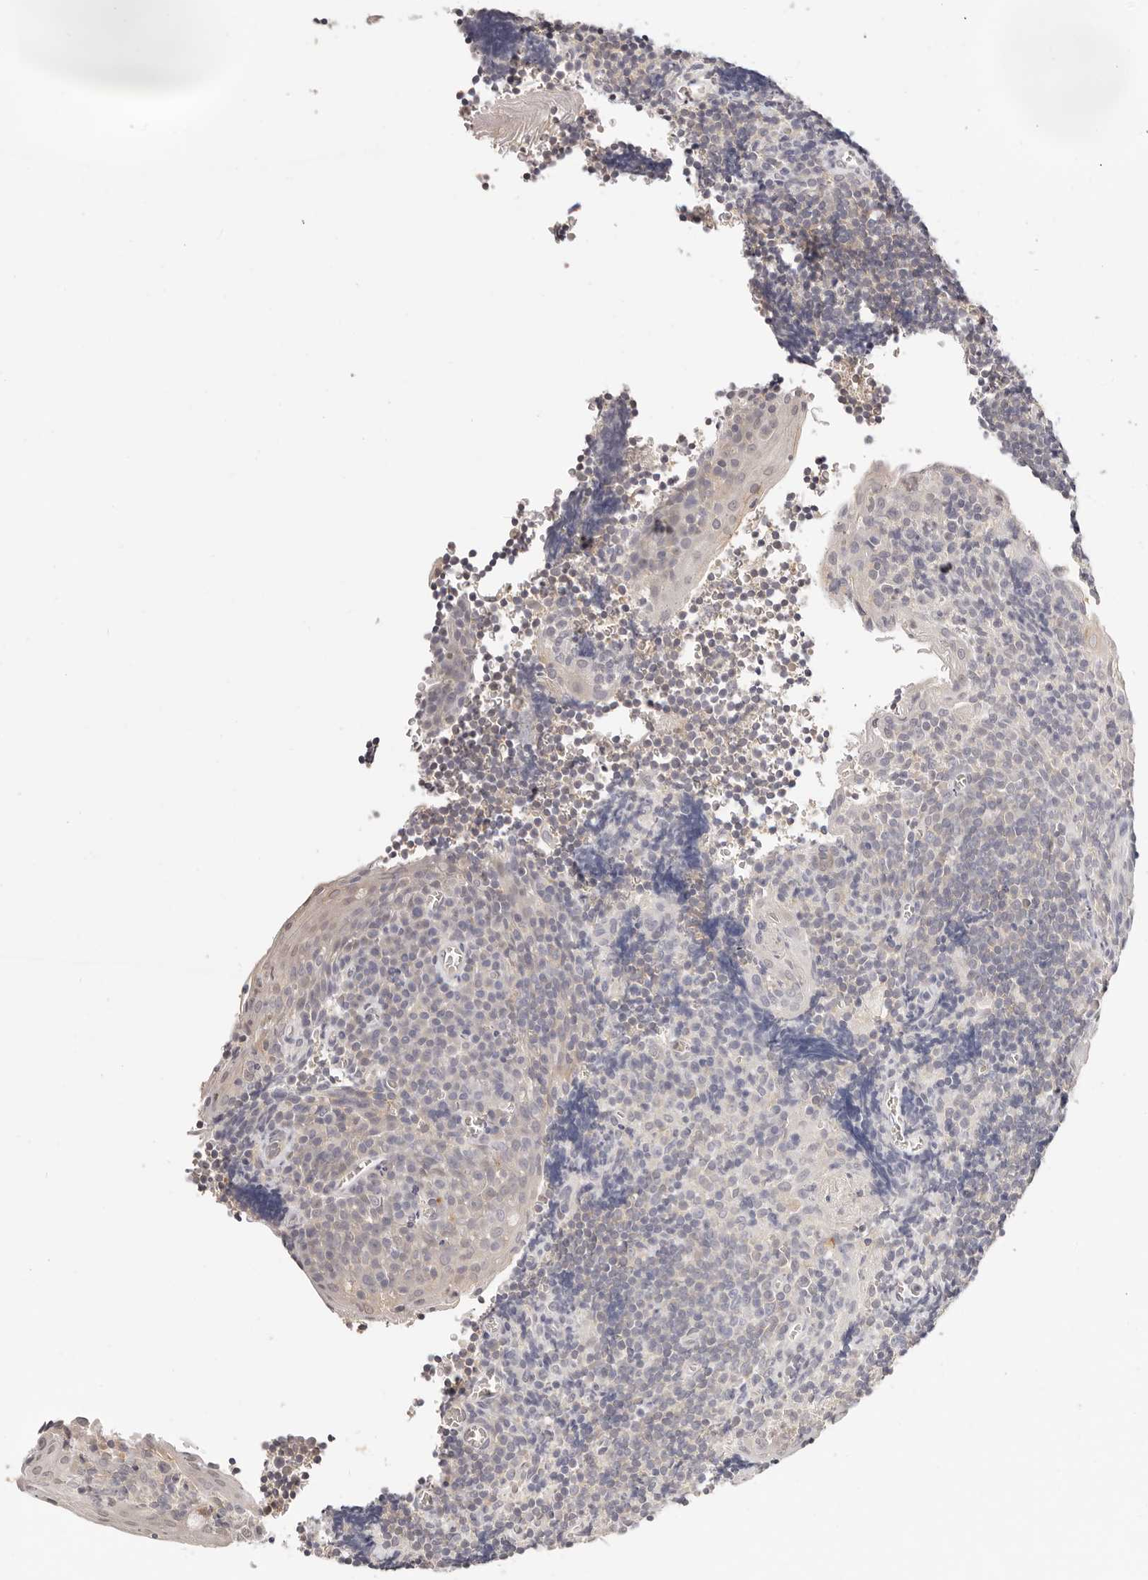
{"staining": {"intensity": "negative", "quantity": "none", "location": "none"}, "tissue": "tonsil", "cell_type": "Germinal center cells", "image_type": "normal", "snomed": [{"axis": "morphology", "description": "Normal tissue, NOS"}, {"axis": "topography", "description": "Tonsil"}], "caption": "This is an immunohistochemistry (IHC) micrograph of normal tonsil. There is no expression in germinal center cells.", "gene": "GGPS1", "patient": {"sex": "male", "age": 27}}